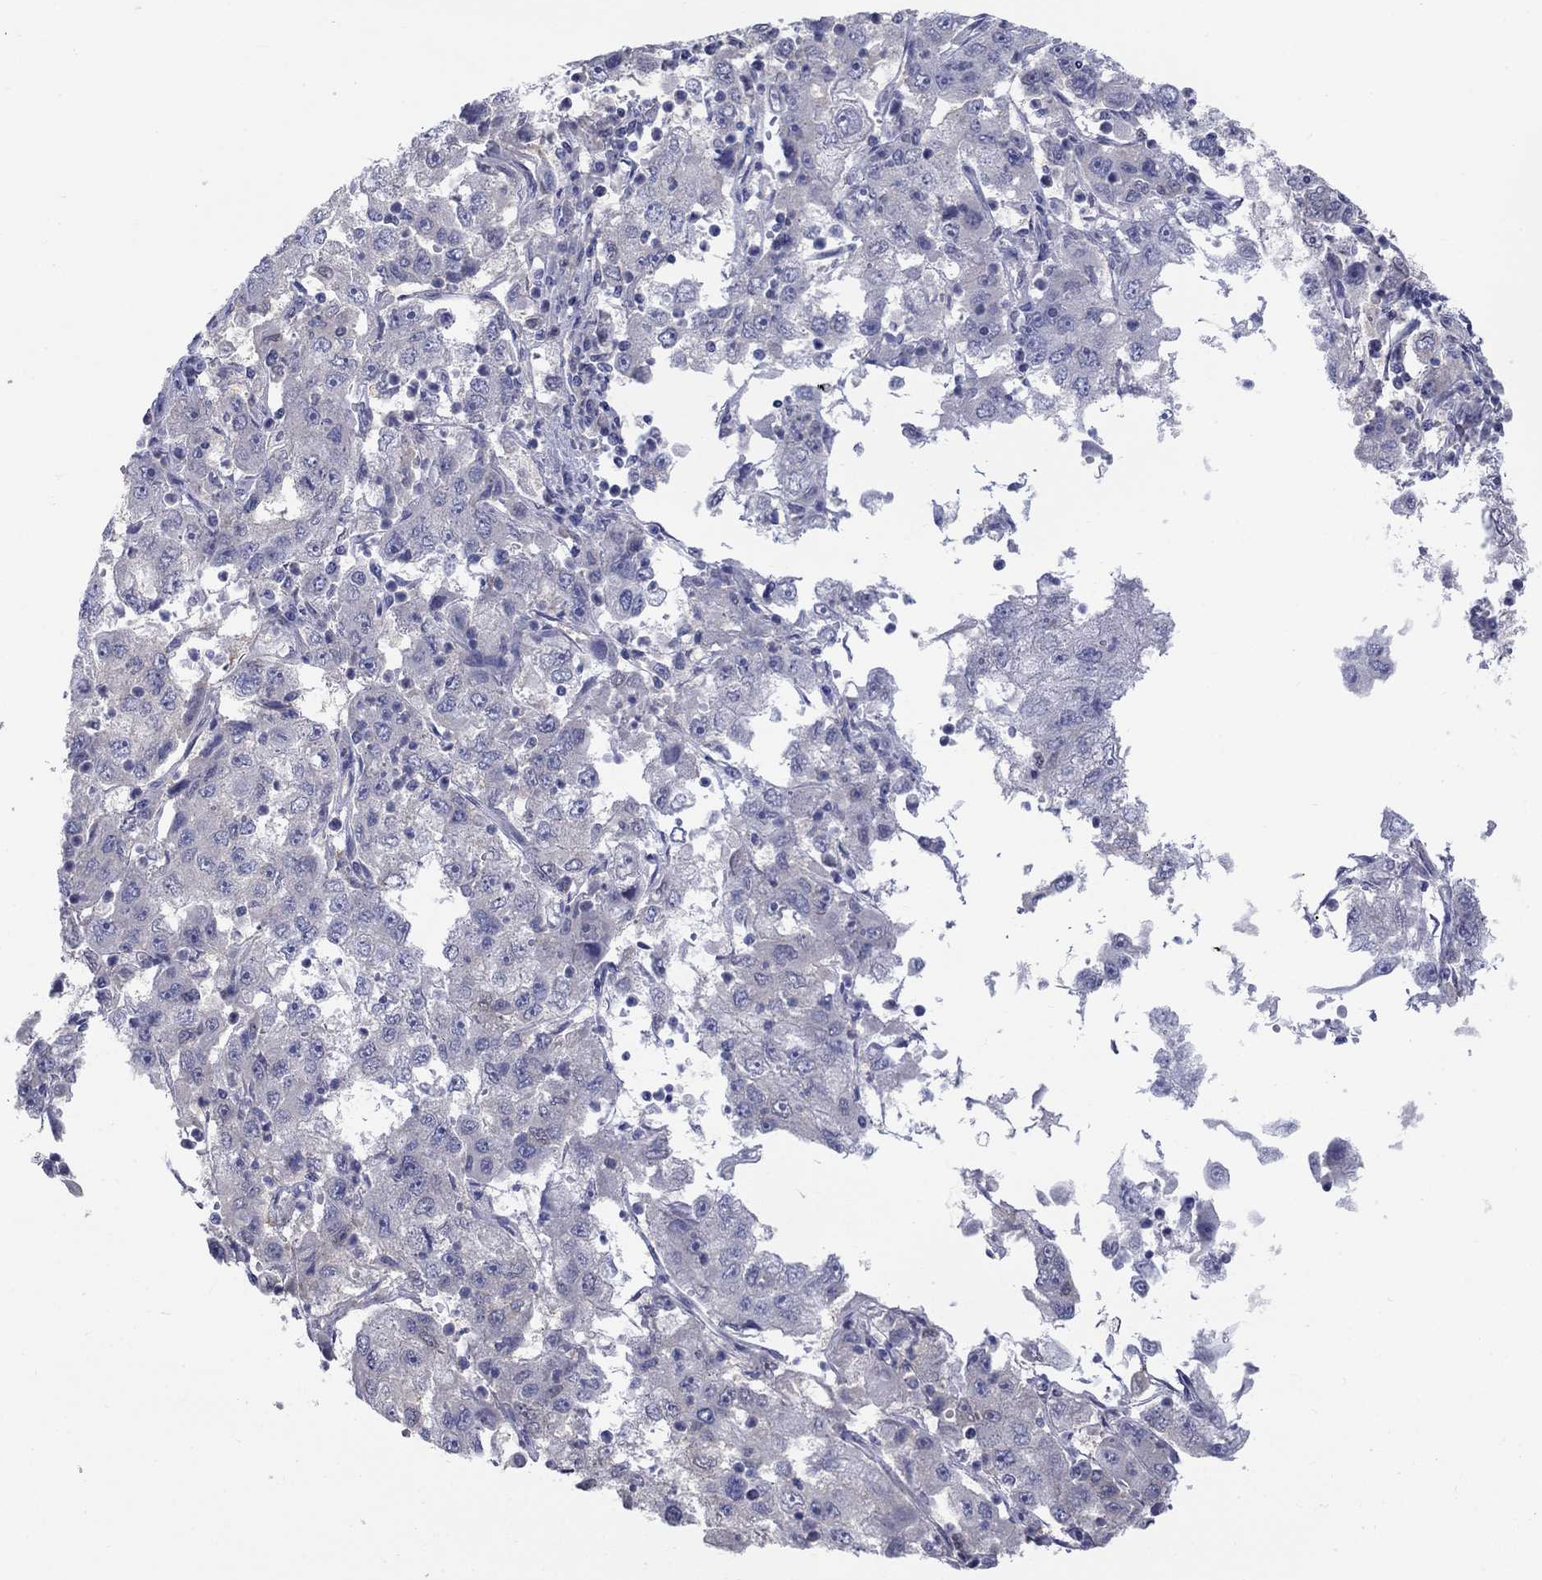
{"staining": {"intensity": "negative", "quantity": "none", "location": "none"}, "tissue": "cervical cancer", "cell_type": "Tumor cells", "image_type": "cancer", "snomed": [{"axis": "morphology", "description": "Squamous cell carcinoma, NOS"}, {"axis": "topography", "description": "Cervix"}], "caption": "Immunohistochemistry image of neoplastic tissue: human squamous cell carcinoma (cervical) stained with DAB (3,3'-diaminobenzidine) shows no significant protein positivity in tumor cells.", "gene": "EGFLAM", "patient": {"sex": "female", "age": 36}}